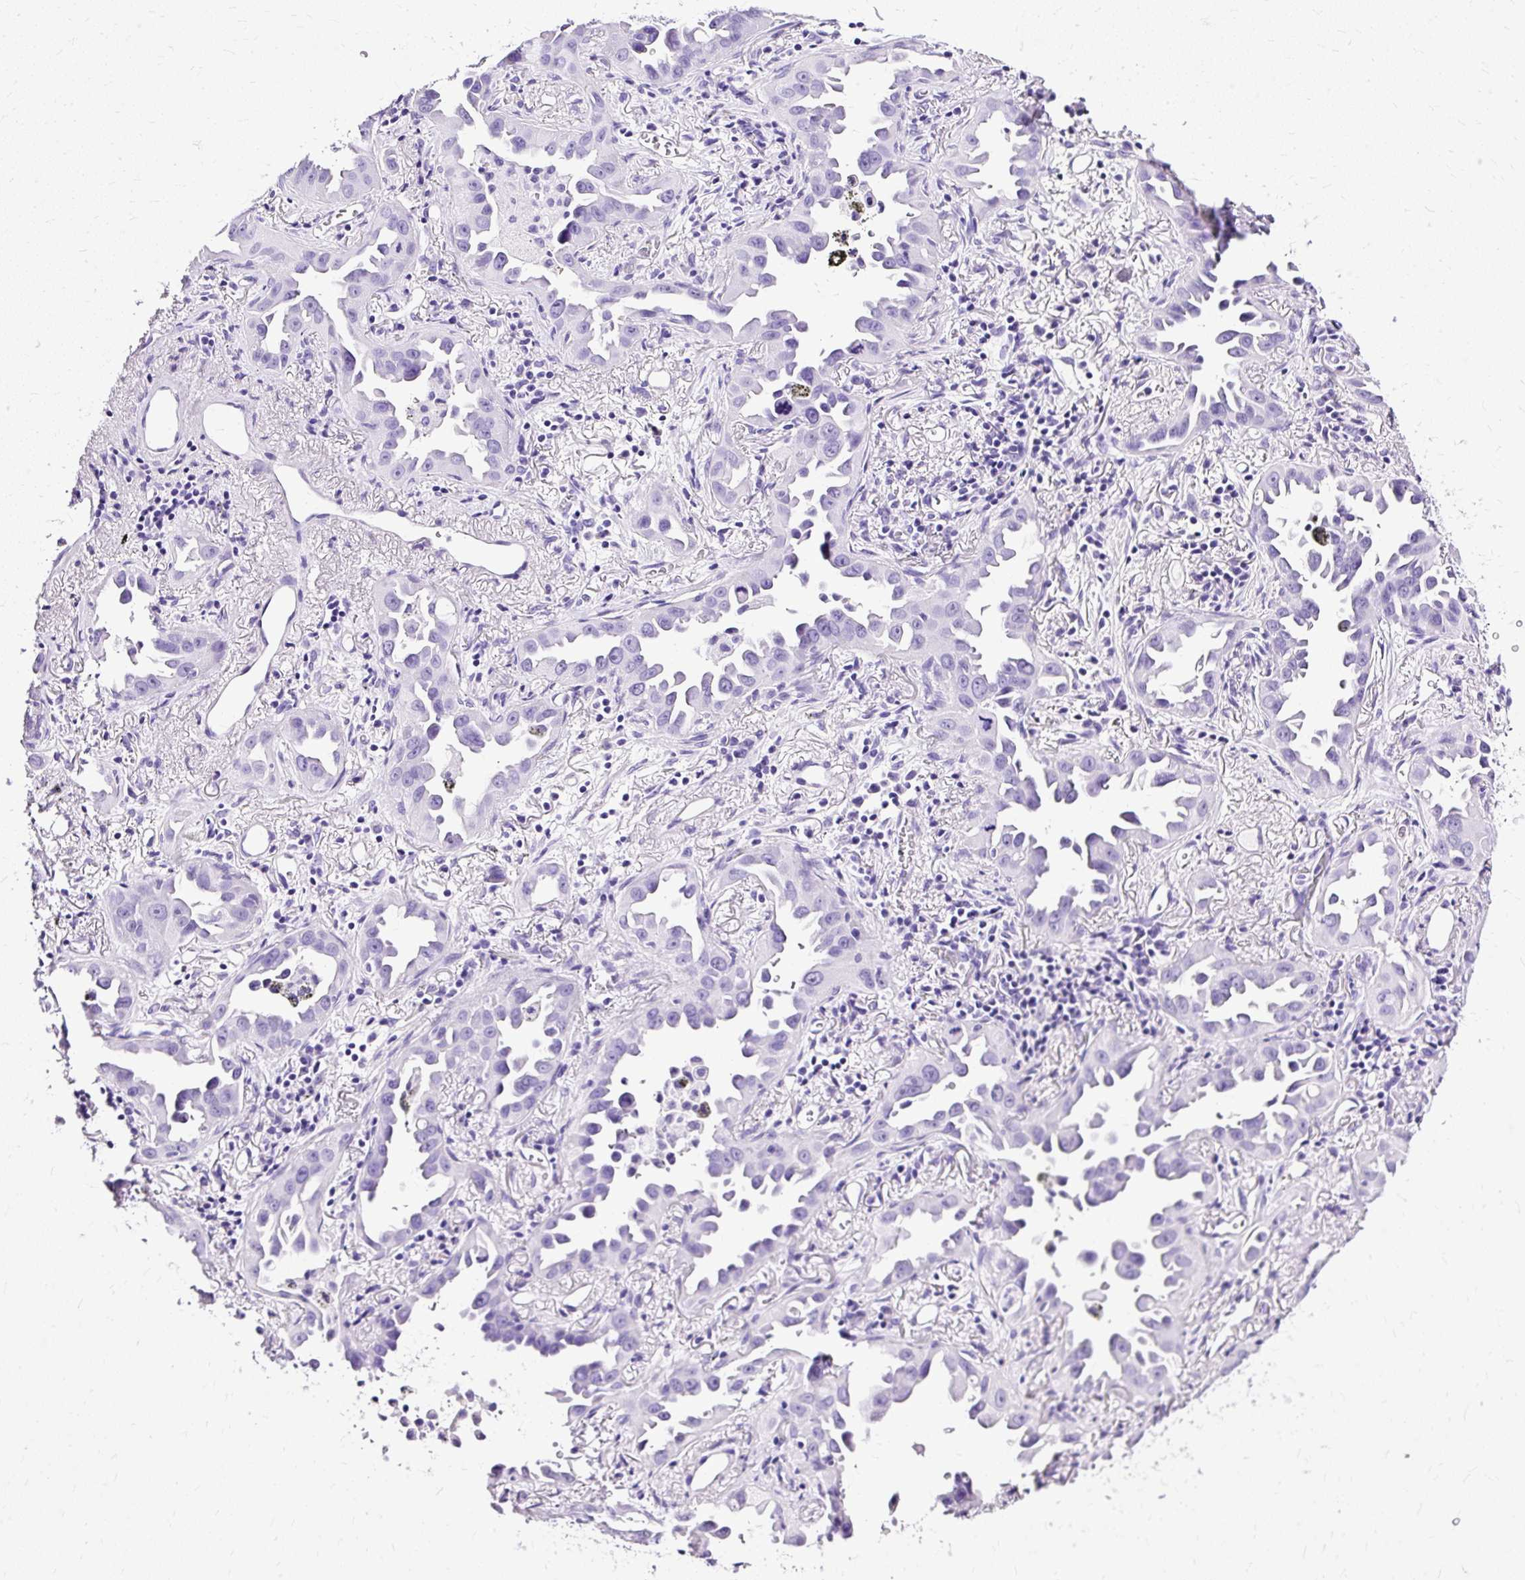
{"staining": {"intensity": "negative", "quantity": "none", "location": "none"}, "tissue": "lung cancer", "cell_type": "Tumor cells", "image_type": "cancer", "snomed": [{"axis": "morphology", "description": "Adenocarcinoma, NOS"}, {"axis": "topography", "description": "Lung"}], "caption": "Protein analysis of lung adenocarcinoma displays no significant positivity in tumor cells.", "gene": "SLC8A2", "patient": {"sex": "male", "age": 68}}